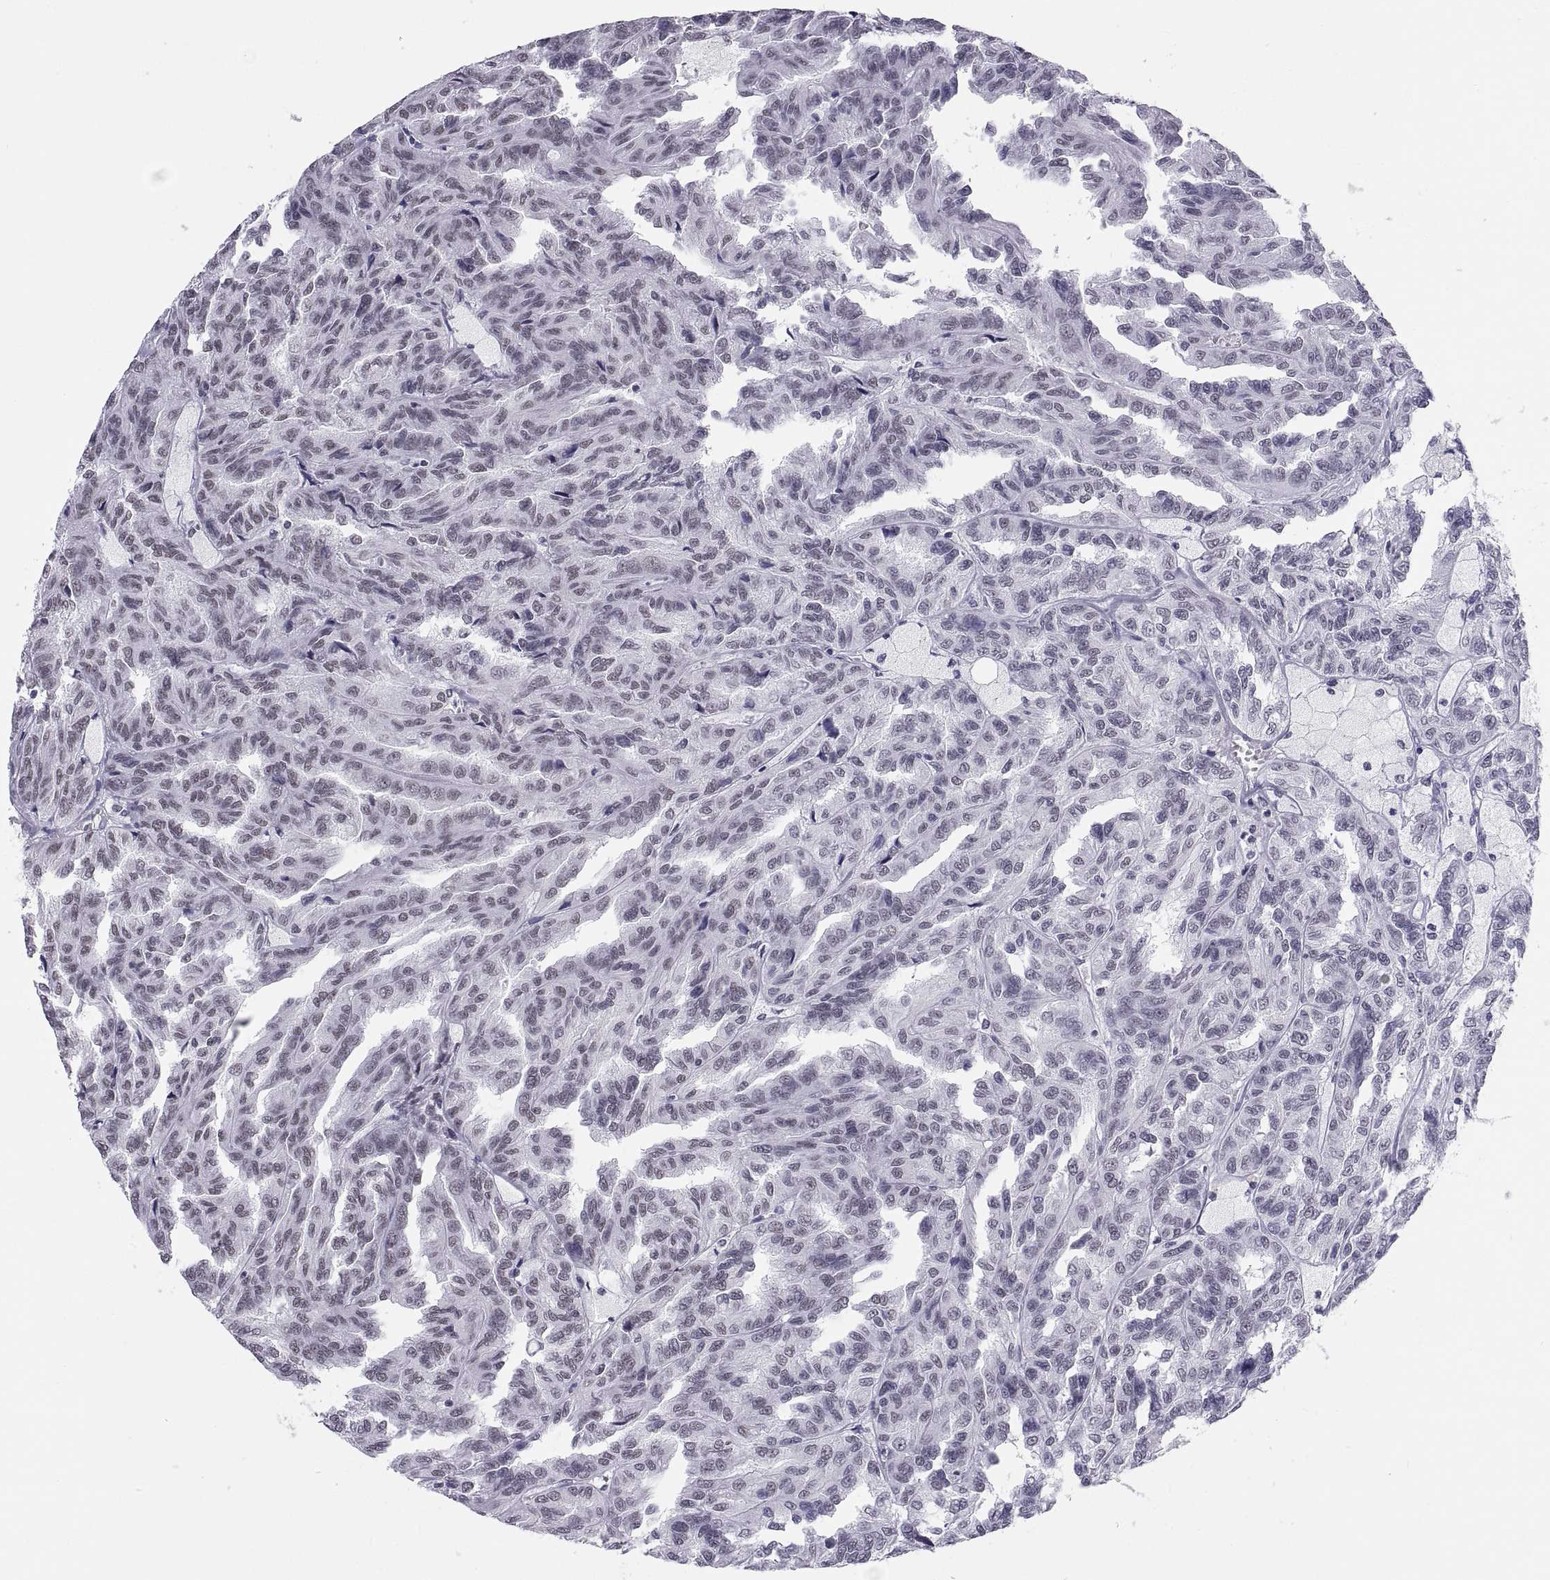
{"staining": {"intensity": "weak", "quantity": "25%-75%", "location": "nuclear"}, "tissue": "renal cancer", "cell_type": "Tumor cells", "image_type": "cancer", "snomed": [{"axis": "morphology", "description": "Adenocarcinoma, NOS"}, {"axis": "topography", "description": "Kidney"}], "caption": "Protein staining displays weak nuclear staining in approximately 25%-75% of tumor cells in renal cancer (adenocarcinoma).", "gene": "NEUROD6", "patient": {"sex": "male", "age": 79}}